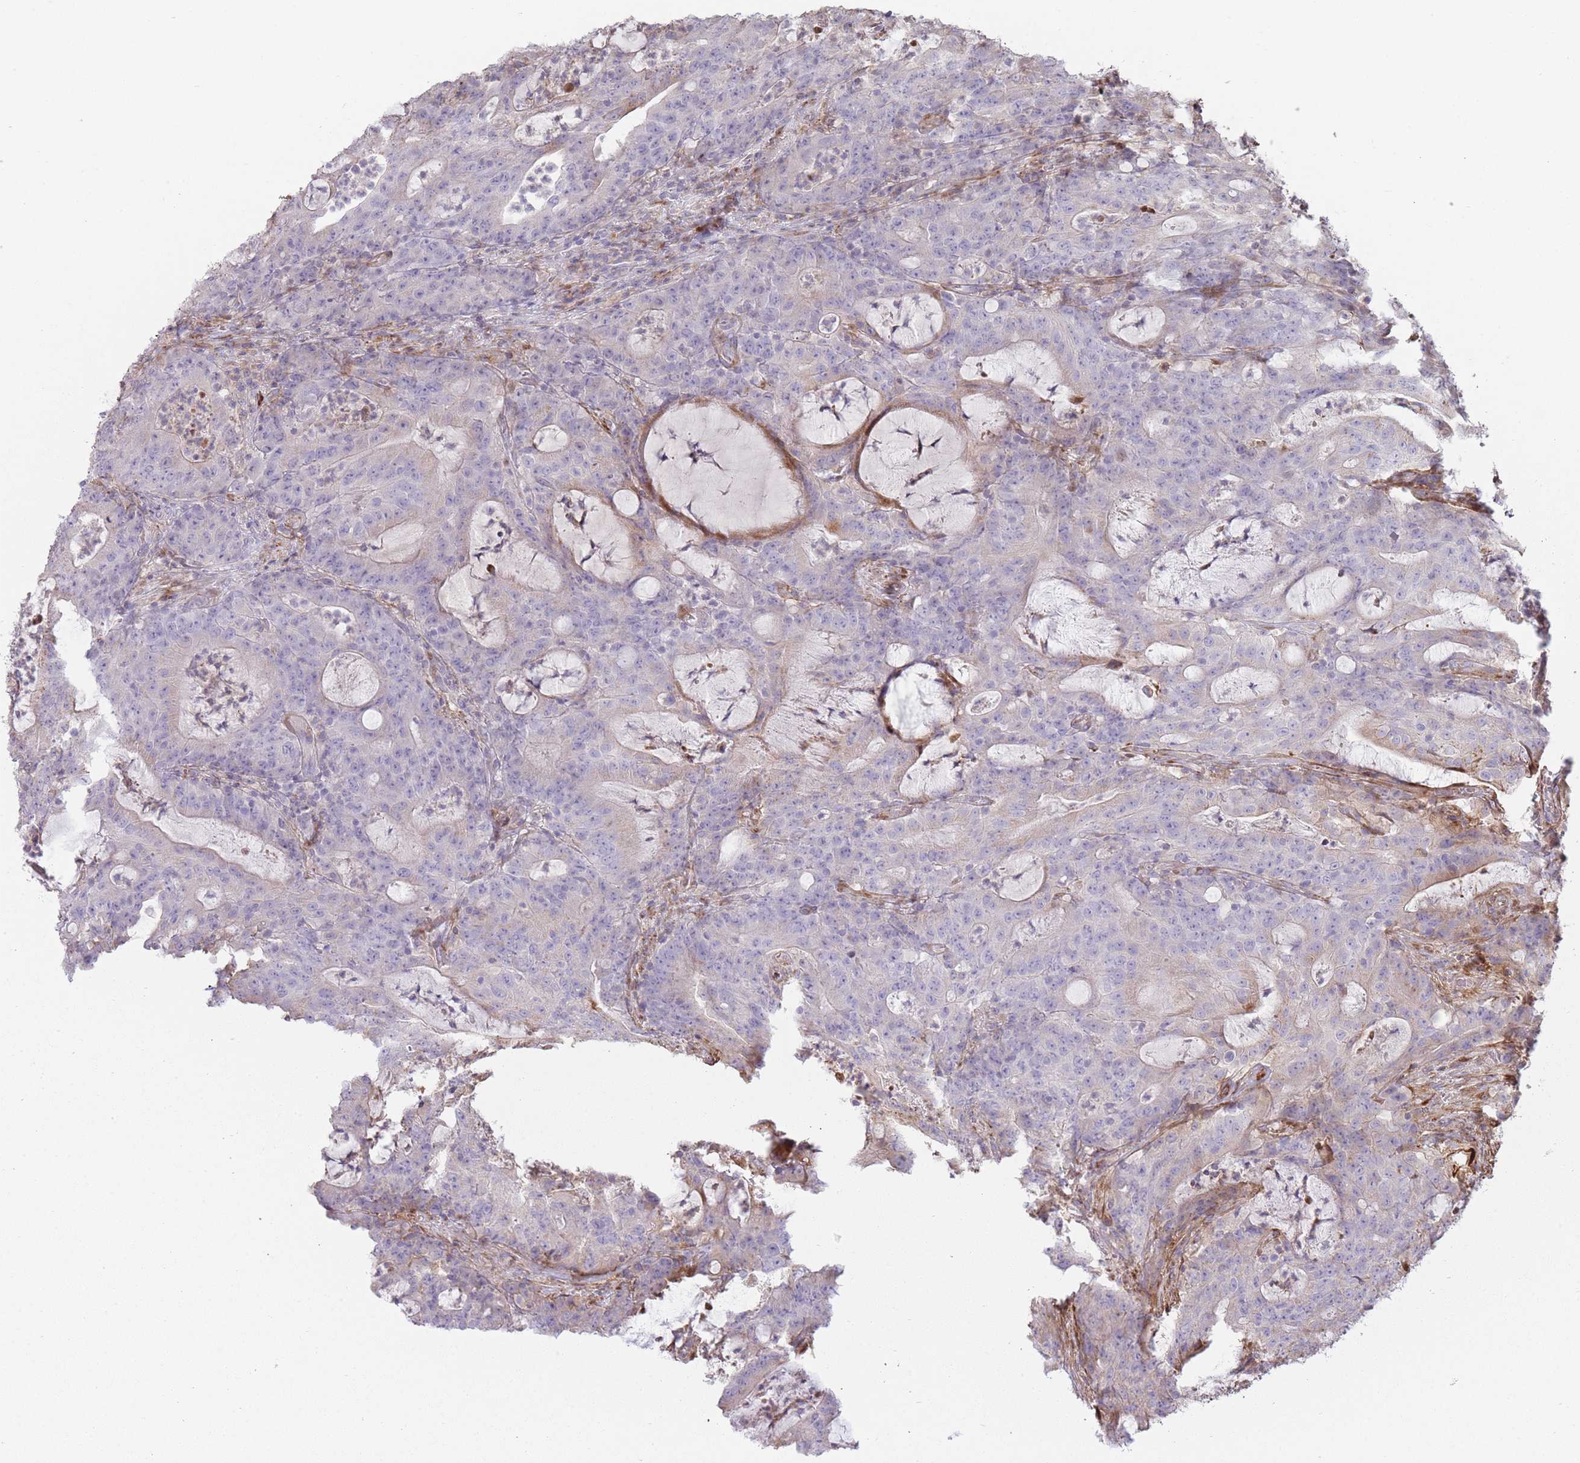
{"staining": {"intensity": "negative", "quantity": "none", "location": "none"}, "tissue": "colorectal cancer", "cell_type": "Tumor cells", "image_type": "cancer", "snomed": [{"axis": "morphology", "description": "Adenocarcinoma, NOS"}, {"axis": "topography", "description": "Colon"}], "caption": "This is an immunohistochemistry photomicrograph of colorectal cancer. There is no expression in tumor cells.", "gene": "PPP3R2", "patient": {"sex": "male", "age": 83}}